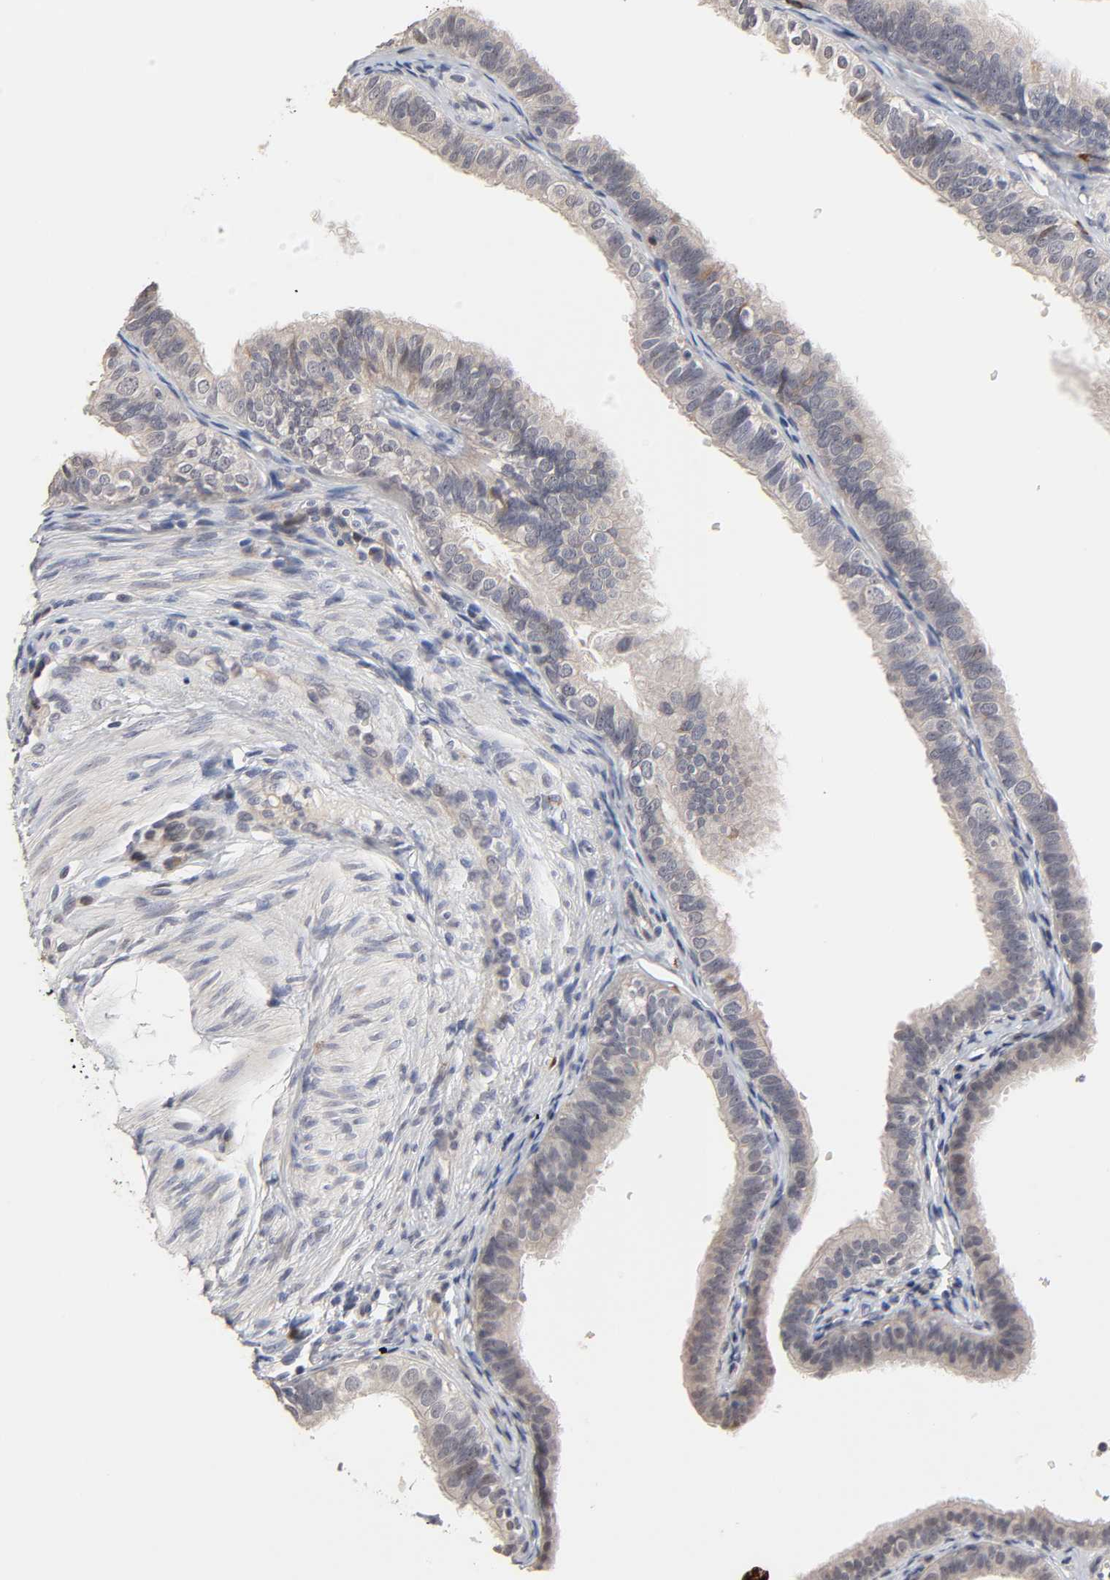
{"staining": {"intensity": "weak", "quantity": ">75%", "location": "cytoplasmic/membranous,nuclear"}, "tissue": "fallopian tube", "cell_type": "Glandular cells", "image_type": "normal", "snomed": [{"axis": "morphology", "description": "Normal tissue, NOS"}, {"axis": "morphology", "description": "Dermoid, NOS"}, {"axis": "topography", "description": "Fallopian tube"}], "caption": "Immunohistochemistry photomicrograph of normal fallopian tube: fallopian tube stained using immunohistochemistry displays low levels of weak protein expression localized specifically in the cytoplasmic/membranous,nuclear of glandular cells, appearing as a cytoplasmic/membranous,nuclear brown color.", "gene": "HNF4A", "patient": {"sex": "female", "age": 33}}